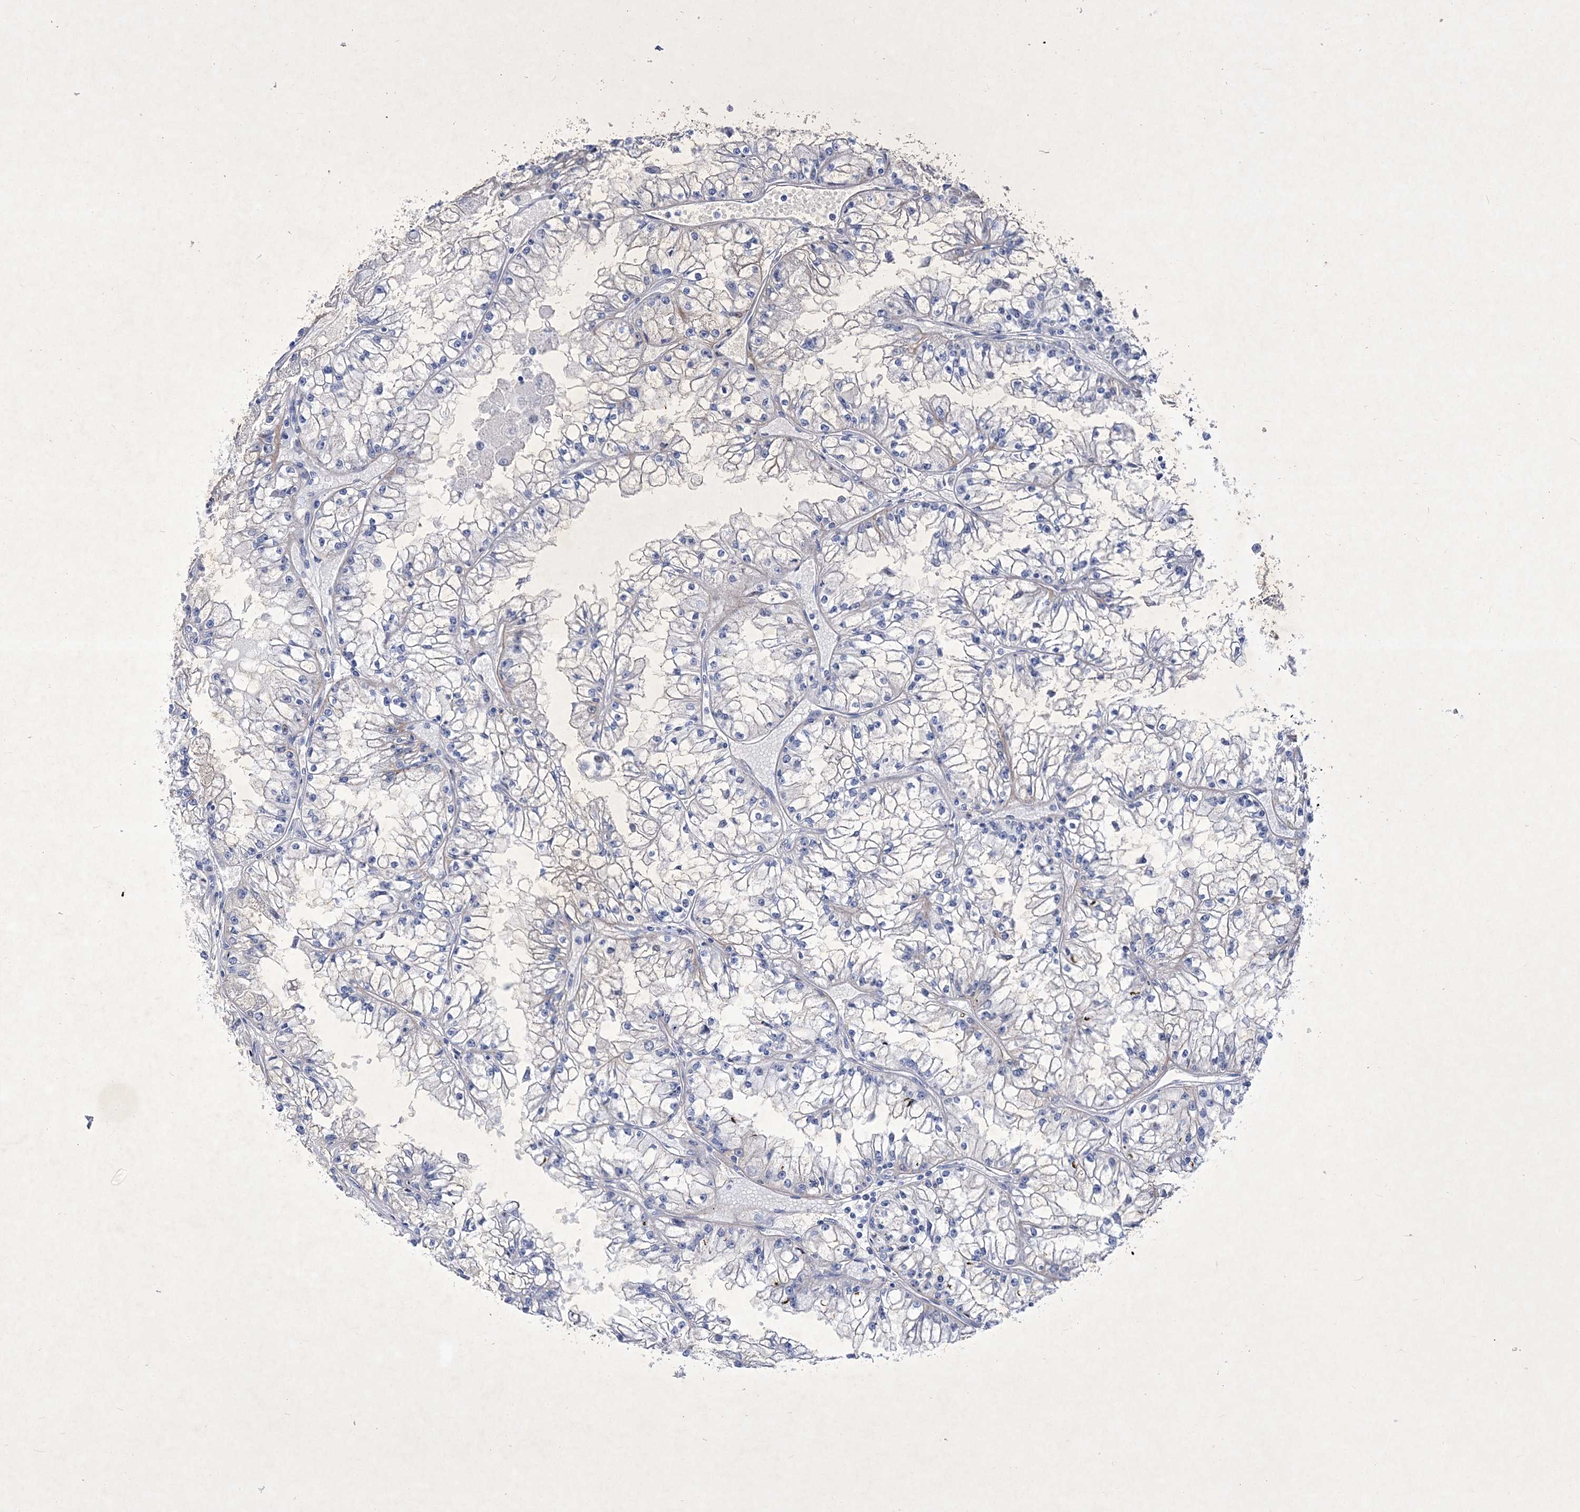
{"staining": {"intensity": "negative", "quantity": "none", "location": "none"}, "tissue": "renal cancer", "cell_type": "Tumor cells", "image_type": "cancer", "snomed": [{"axis": "morphology", "description": "Adenocarcinoma, NOS"}, {"axis": "topography", "description": "Kidney"}], "caption": "IHC histopathology image of renal cancer stained for a protein (brown), which exhibits no staining in tumor cells.", "gene": "GPN1", "patient": {"sex": "male", "age": 56}}